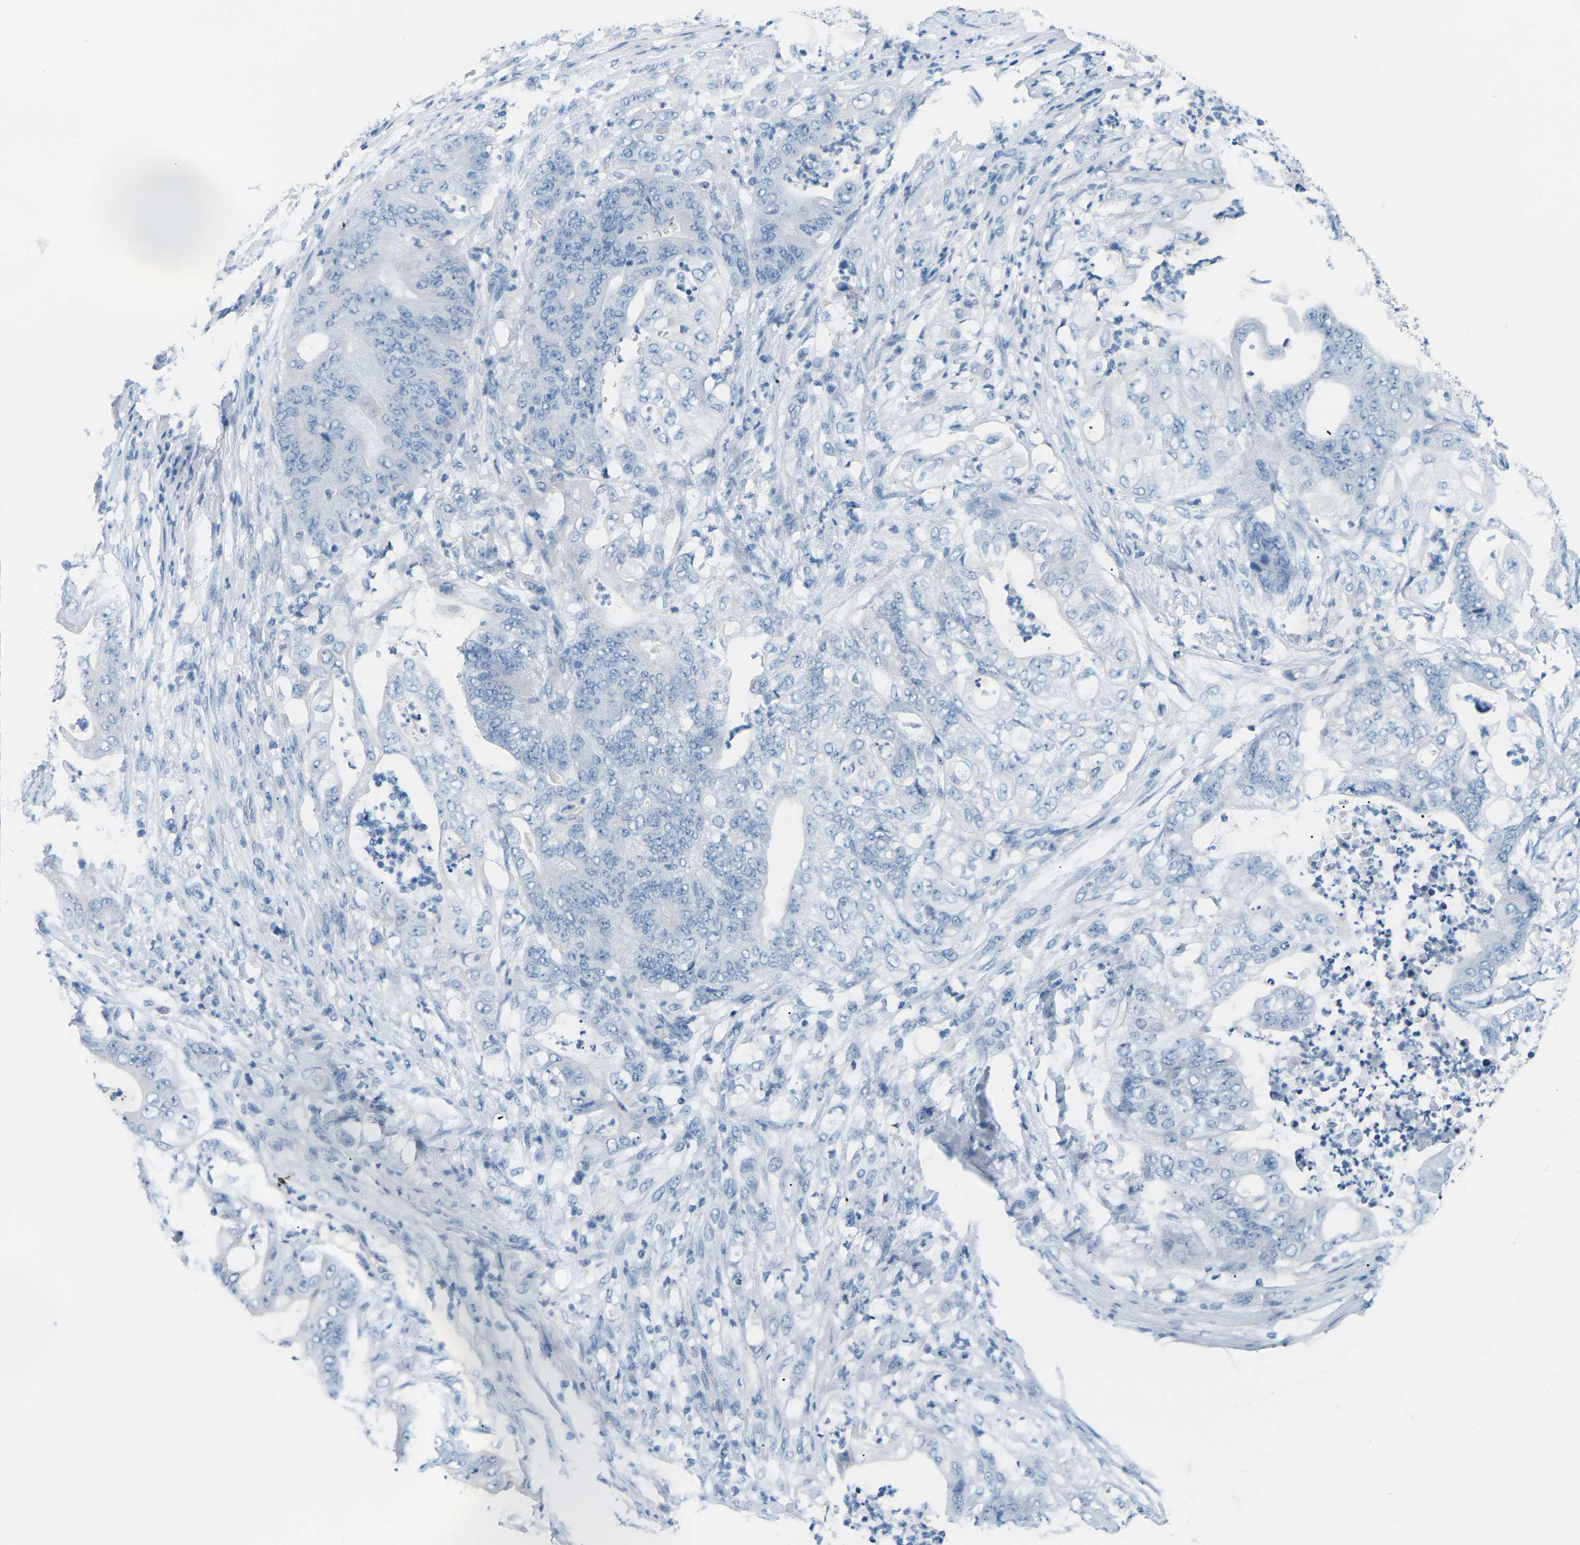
{"staining": {"intensity": "negative", "quantity": "none", "location": "none"}, "tissue": "stomach cancer", "cell_type": "Tumor cells", "image_type": "cancer", "snomed": [{"axis": "morphology", "description": "Adenocarcinoma, NOS"}, {"axis": "topography", "description": "Stomach"}], "caption": "Image shows no significant protein positivity in tumor cells of stomach cancer (adenocarcinoma).", "gene": "SLC12A1", "patient": {"sex": "female", "age": 73}}